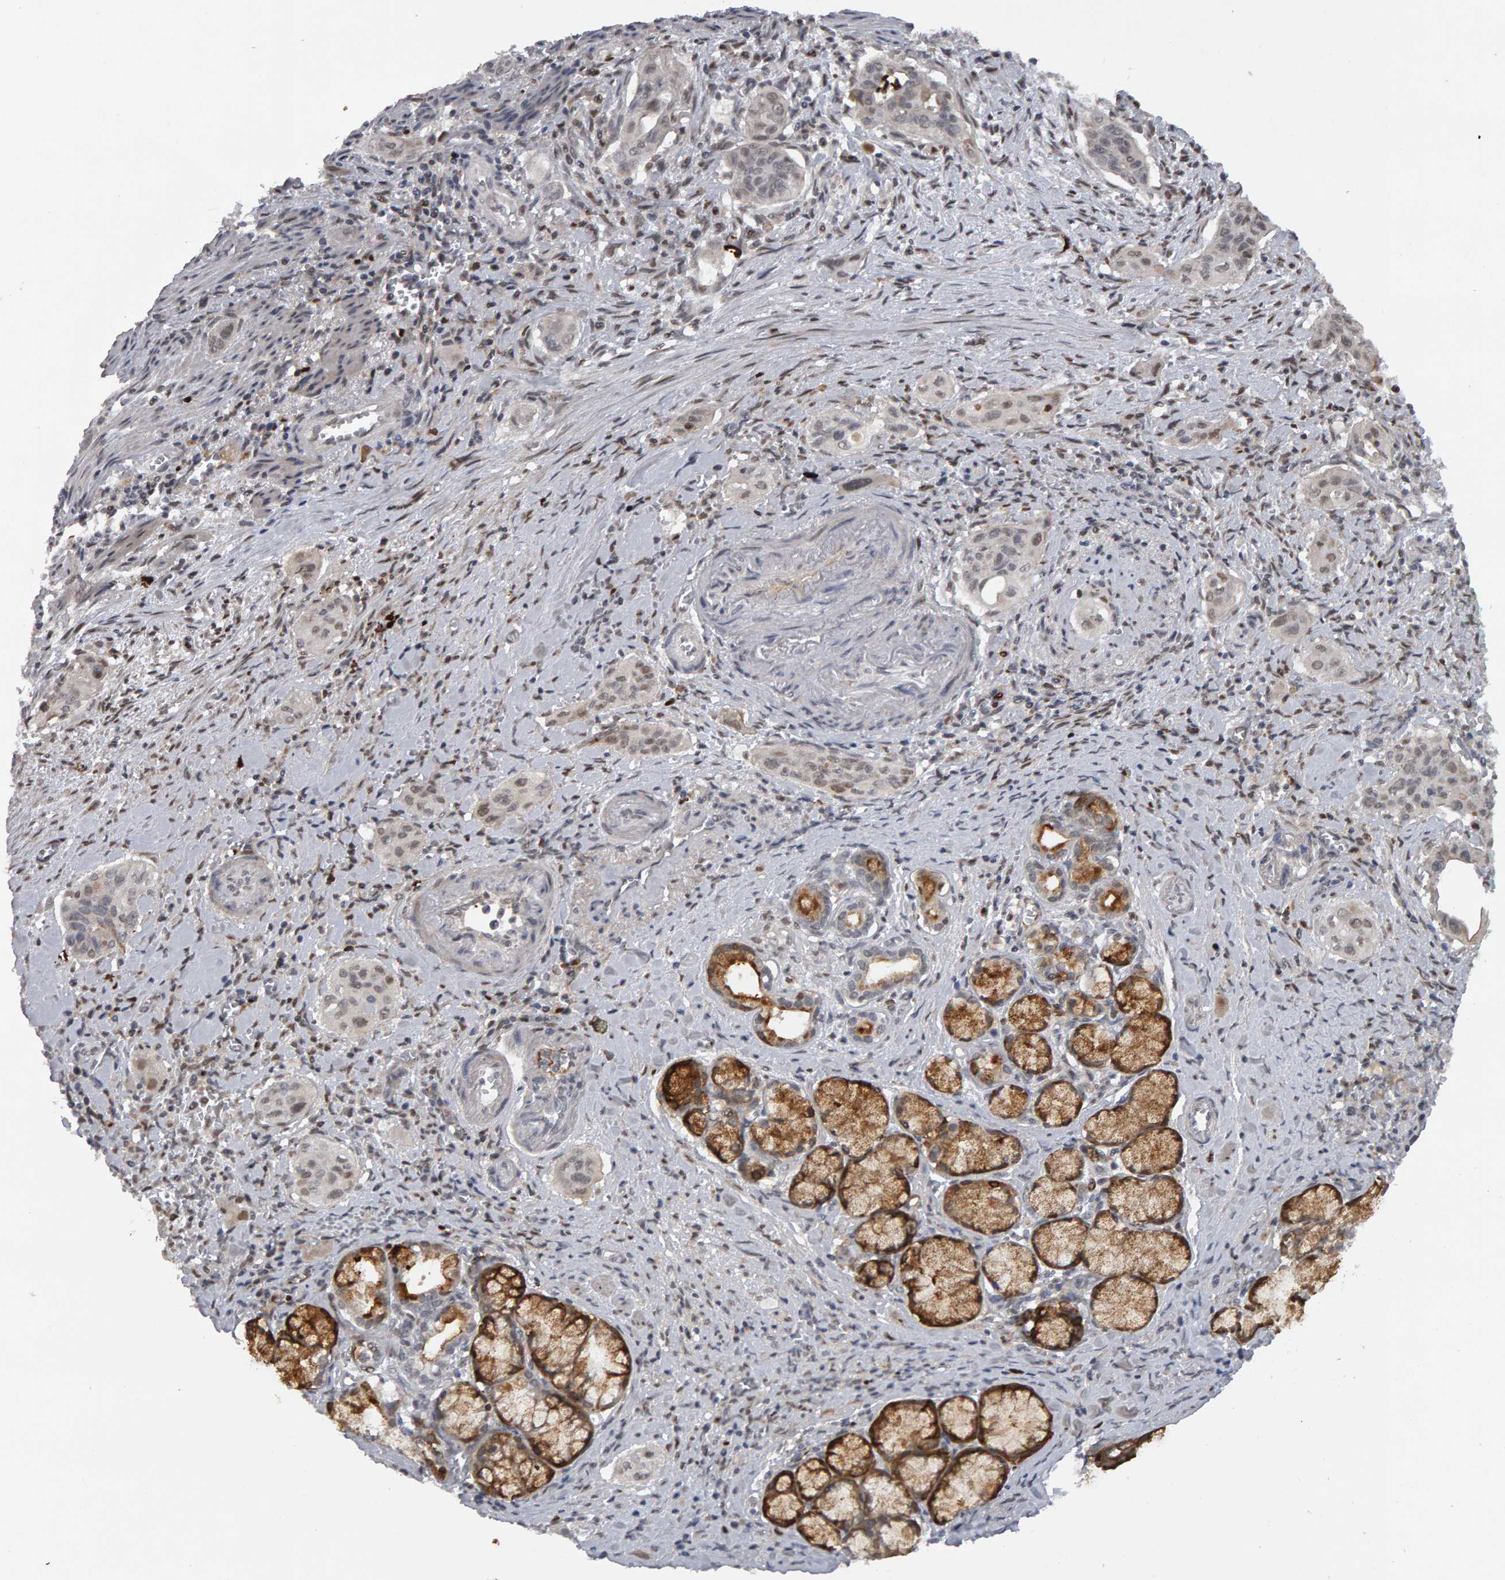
{"staining": {"intensity": "weak", "quantity": "<25%", "location": "nuclear"}, "tissue": "pancreatic cancer", "cell_type": "Tumor cells", "image_type": "cancer", "snomed": [{"axis": "morphology", "description": "Adenocarcinoma, NOS"}, {"axis": "topography", "description": "Pancreas"}], "caption": "This is a photomicrograph of IHC staining of pancreatic cancer, which shows no expression in tumor cells. The staining is performed using DAB (3,3'-diaminobenzidine) brown chromogen with nuclei counter-stained in using hematoxylin.", "gene": "IPO8", "patient": {"sex": "male", "age": 77}}